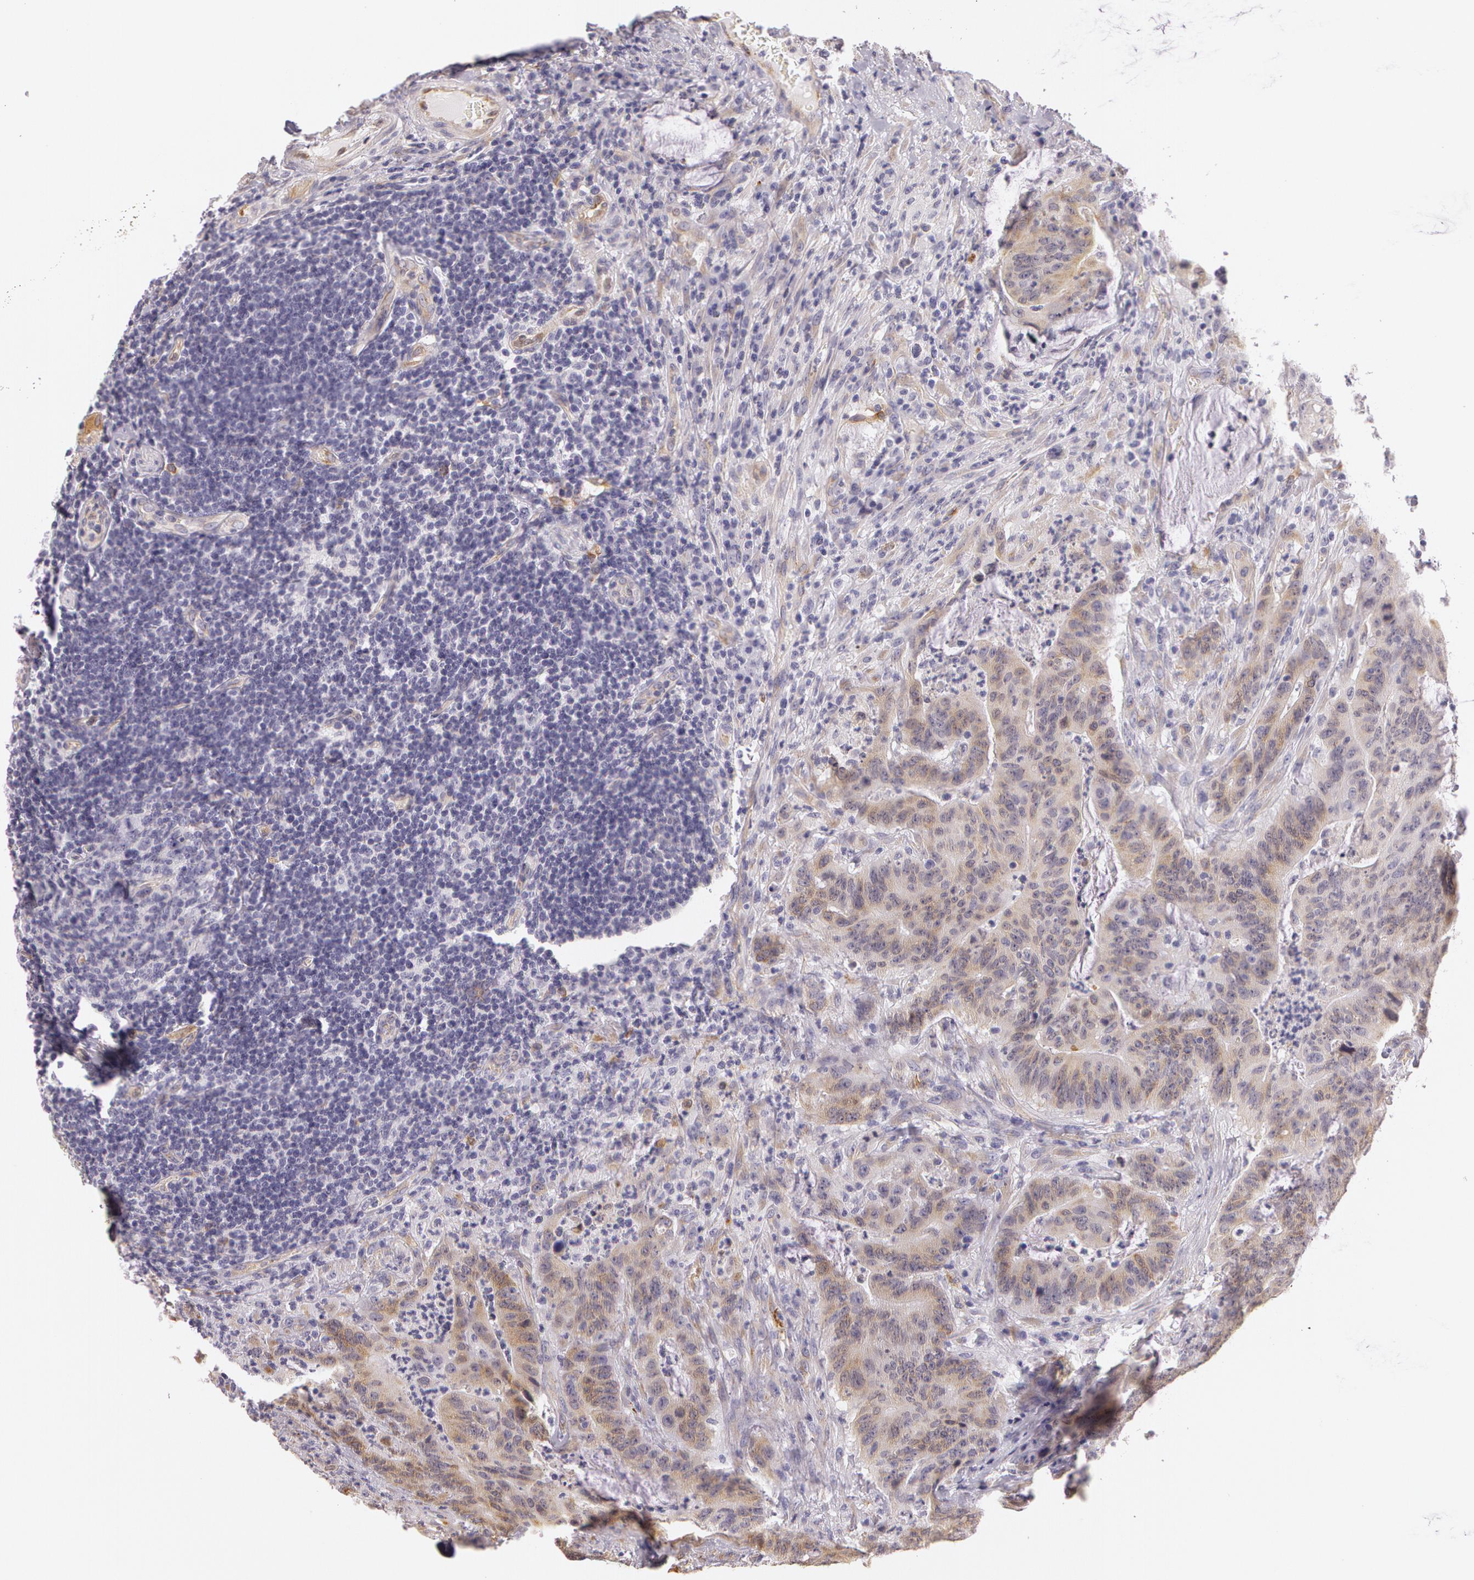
{"staining": {"intensity": "moderate", "quantity": ">75%", "location": "cytoplasmic/membranous"}, "tissue": "colorectal cancer", "cell_type": "Tumor cells", "image_type": "cancer", "snomed": [{"axis": "morphology", "description": "Adenocarcinoma, NOS"}, {"axis": "topography", "description": "Colon"}], "caption": "The histopathology image shows a brown stain indicating the presence of a protein in the cytoplasmic/membranous of tumor cells in adenocarcinoma (colorectal).", "gene": "APP", "patient": {"sex": "male", "age": 54}}